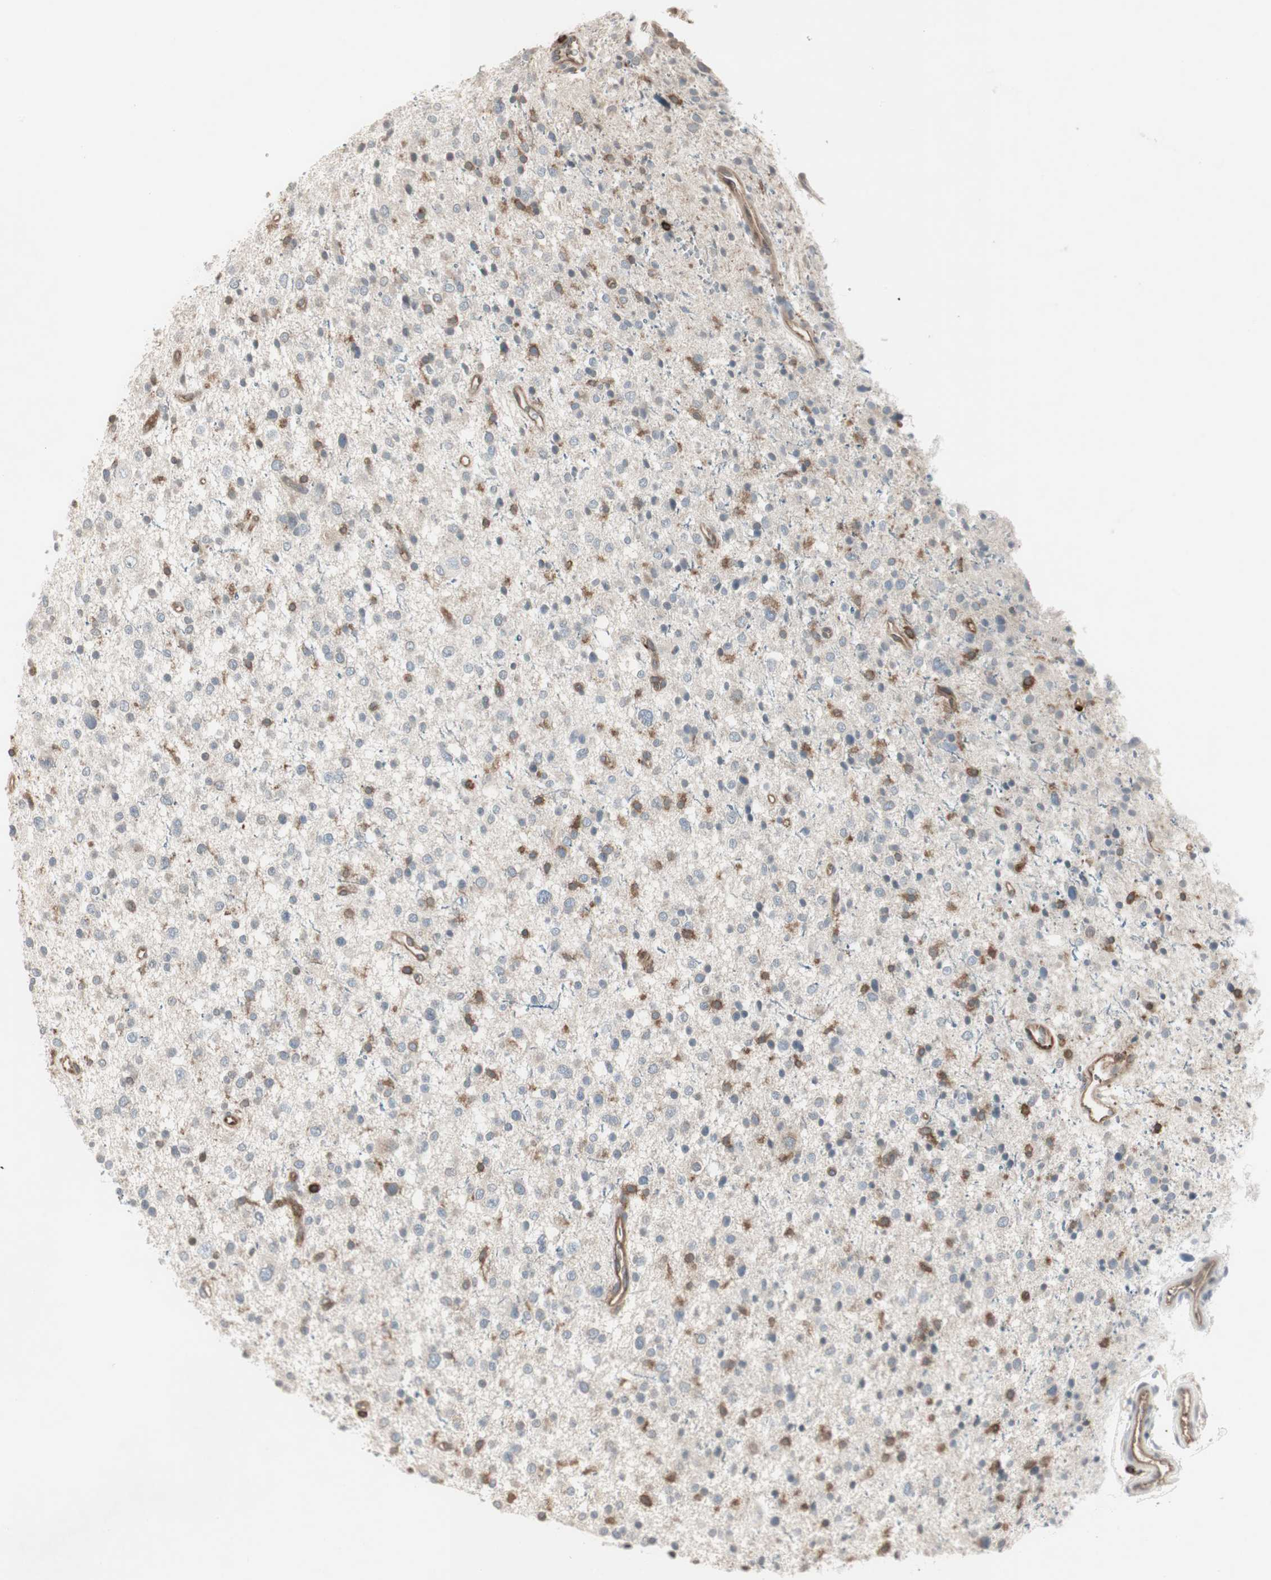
{"staining": {"intensity": "weak", "quantity": "<25%", "location": "cytoplasmic/membranous"}, "tissue": "glioma", "cell_type": "Tumor cells", "image_type": "cancer", "snomed": [{"axis": "morphology", "description": "Glioma, malignant, Low grade"}, {"axis": "topography", "description": "Brain"}], "caption": "Tumor cells show no significant positivity in malignant glioma (low-grade).", "gene": "ARHGEF1", "patient": {"sex": "female", "age": 37}}